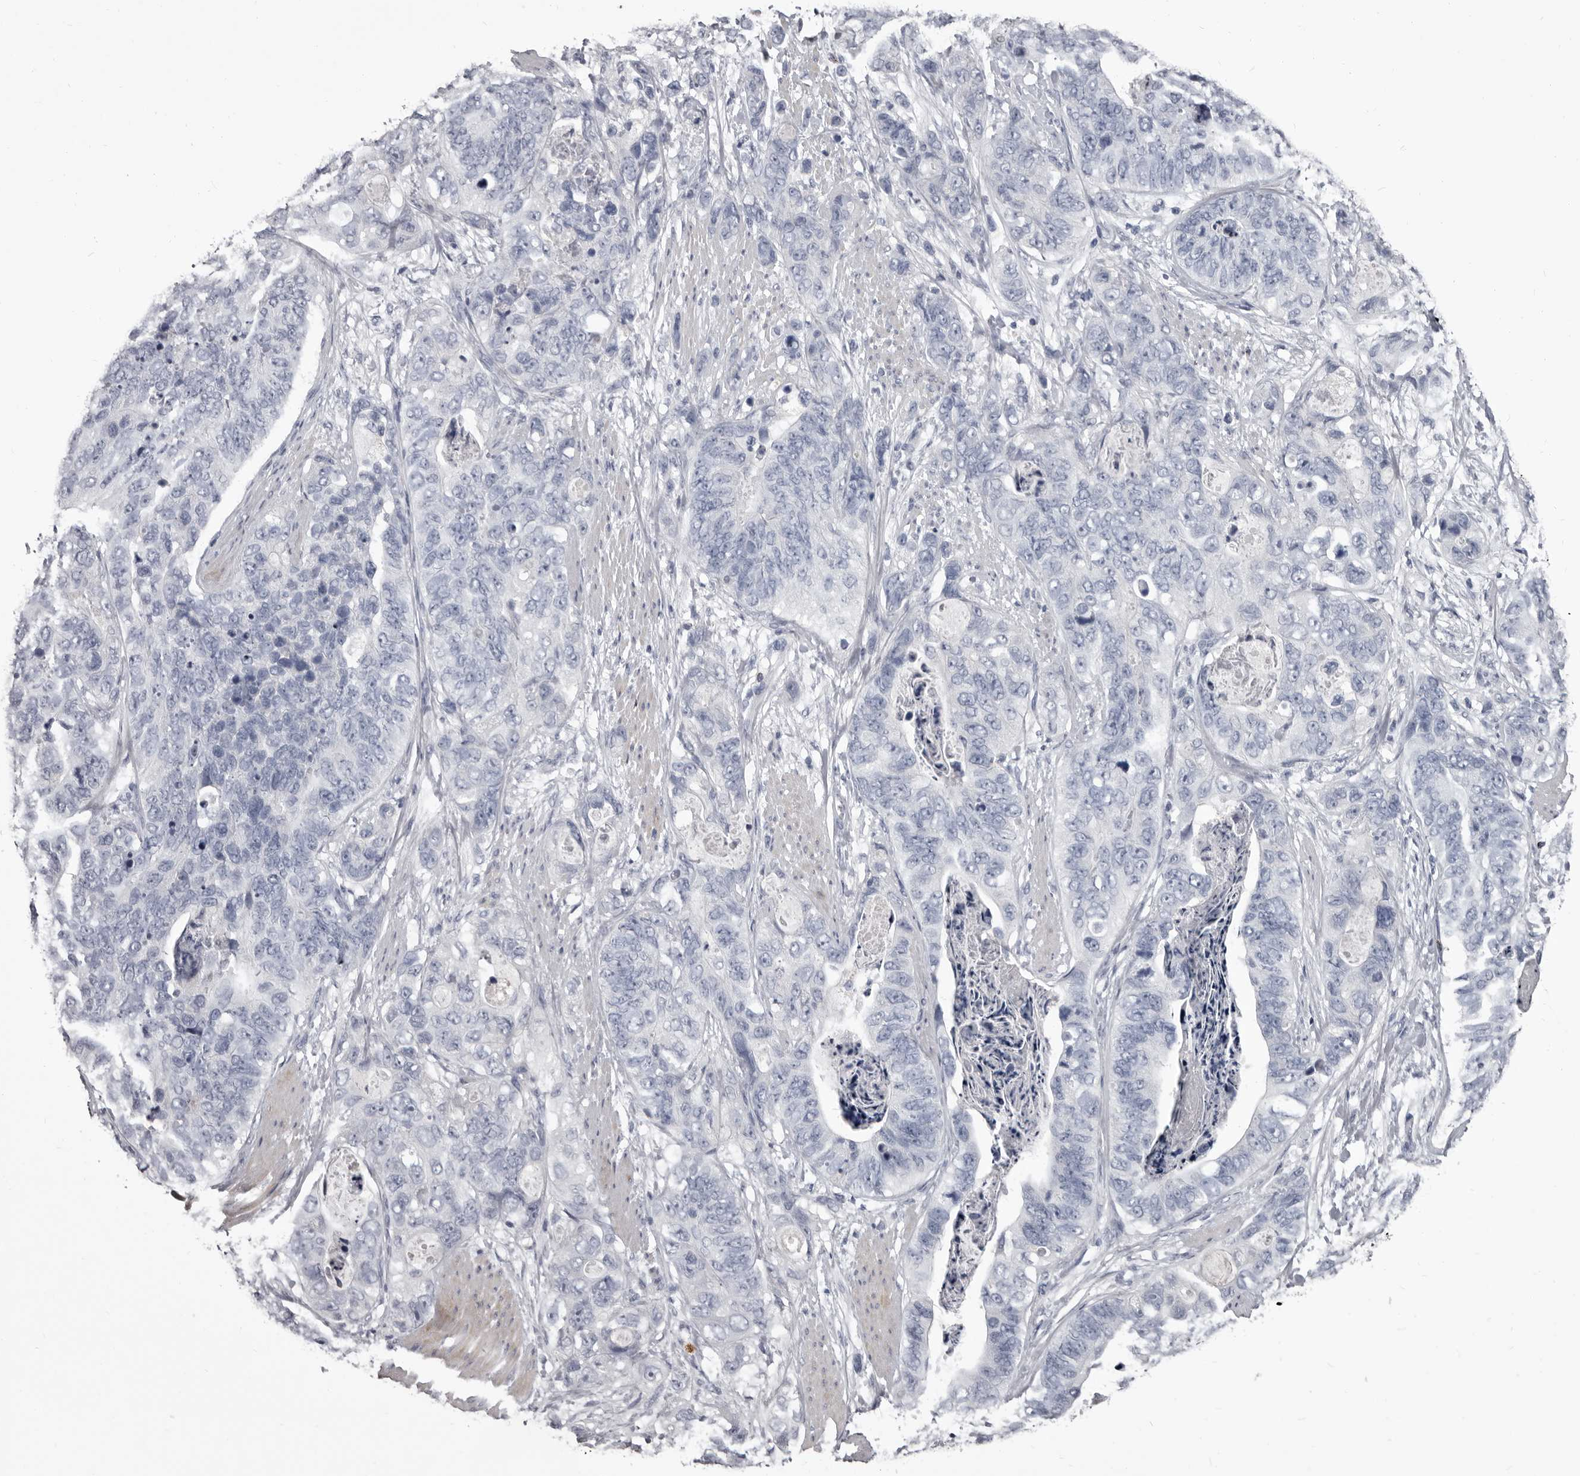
{"staining": {"intensity": "negative", "quantity": "none", "location": "none"}, "tissue": "stomach cancer", "cell_type": "Tumor cells", "image_type": "cancer", "snomed": [{"axis": "morphology", "description": "Adenocarcinoma, NOS"}, {"axis": "topography", "description": "Stomach"}], "caption": "An image of human stomach cancer is negative for staining in tumor cells.", "gene": "GZMH", "patient": {"sex": "female", "age": 89}}